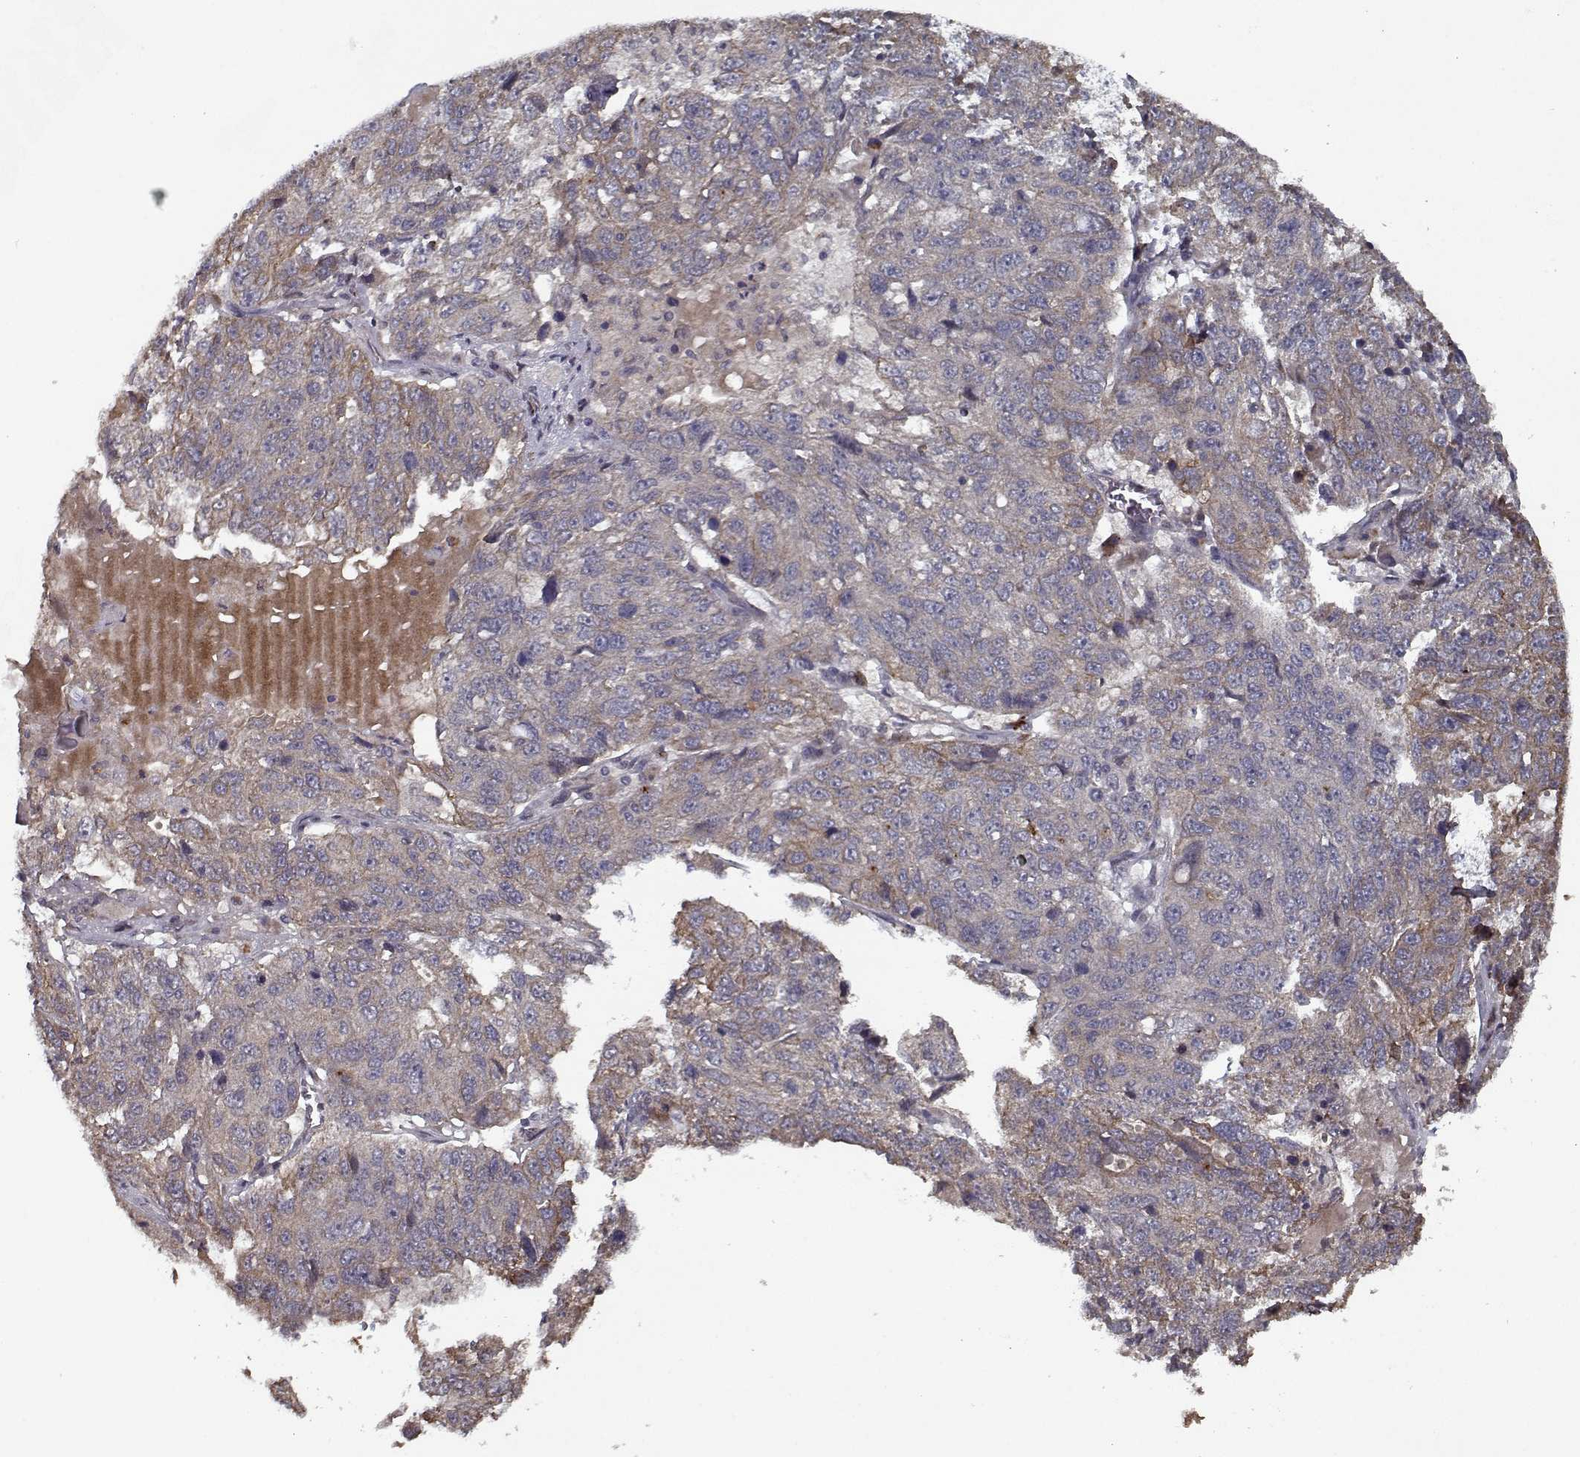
{"staining": {"intensity": "weak", "quantity": "25%-75%", "location": "cytoplasmic/membranous"}, "tissue": "ovarian cancer", "cell_type": "Tumor cells", "image_type": "cancer", "snomed": [{"axis": "morphology", "description": "Cystadenocarcinoma, serous, NOS"}, {"axis": "topography", "description": "Ovary"}], "caption": "Protein staining of ovarian cancer (serous cystadenocarcinoma) tissue displays weak cytoplasmic/membranous staining in approximately 25%-75% of tumor cells.", "gene": "NLK", "patient": {"sex": "female", "age": 71}}